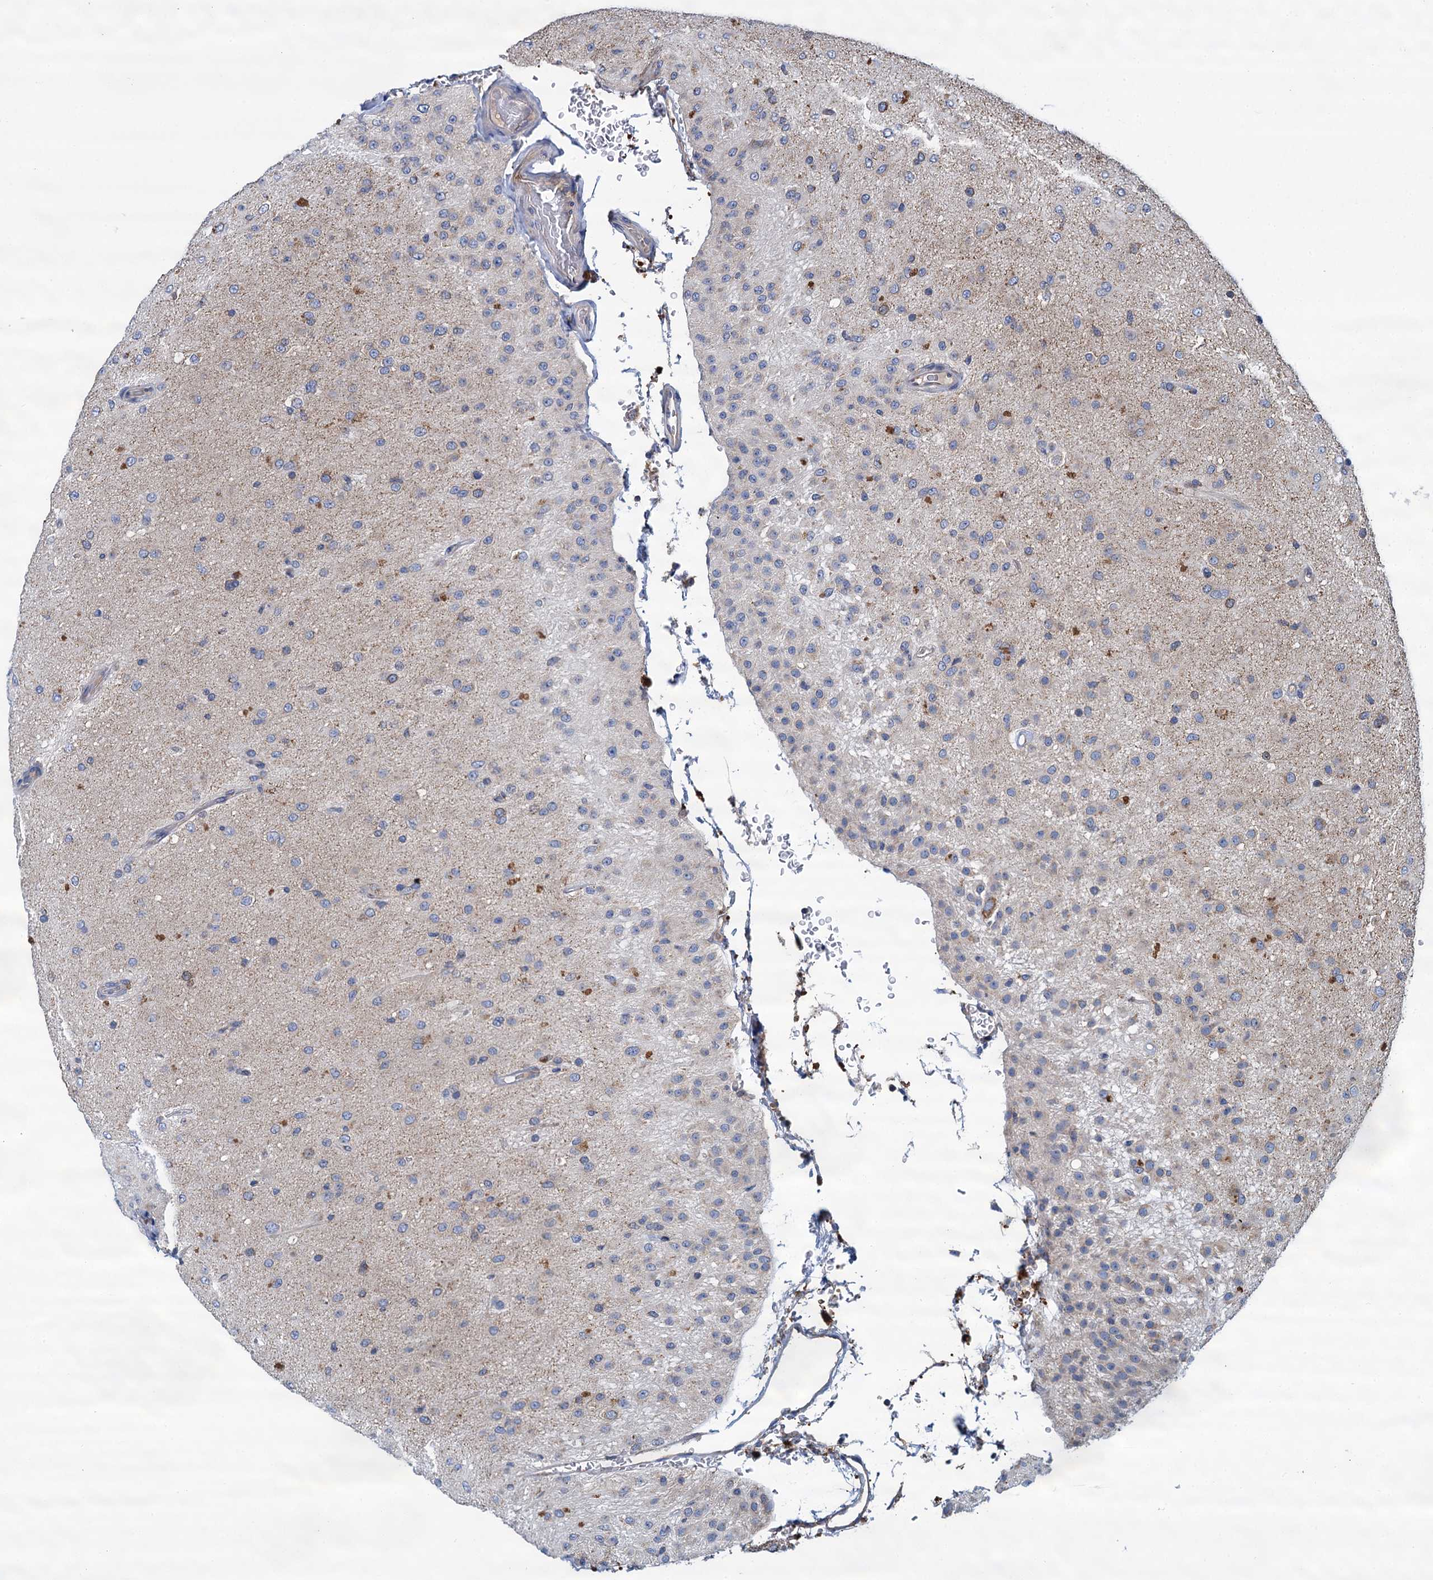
{"staining": {"intensity": "moderate", "quantity": "<25%", "location": "cytoplasmic/membranous"}, "tissue": "glioma", "cell_type": "Tumor cells", "image_type": "cancer", "snomed": [{"axis": "morphology", "description": "Glioma, malignant, Low grade"}, {"axis": "topography", "description": "Brain"}], "caption": "Immunohistochemistry (IHC) staining of glioma, which exhibits low levels of moderate cytoplasmic/membranous expression in about <25% of tumor cells indicating moderate cytoplasmic/membranous protein staining. The staining was performed using DAB (brown) for protein detection and nuclei were counterstained in hematoxylin (blue).", "gene": "LINS1", "patient": {"sex": "male", "age": 65}}